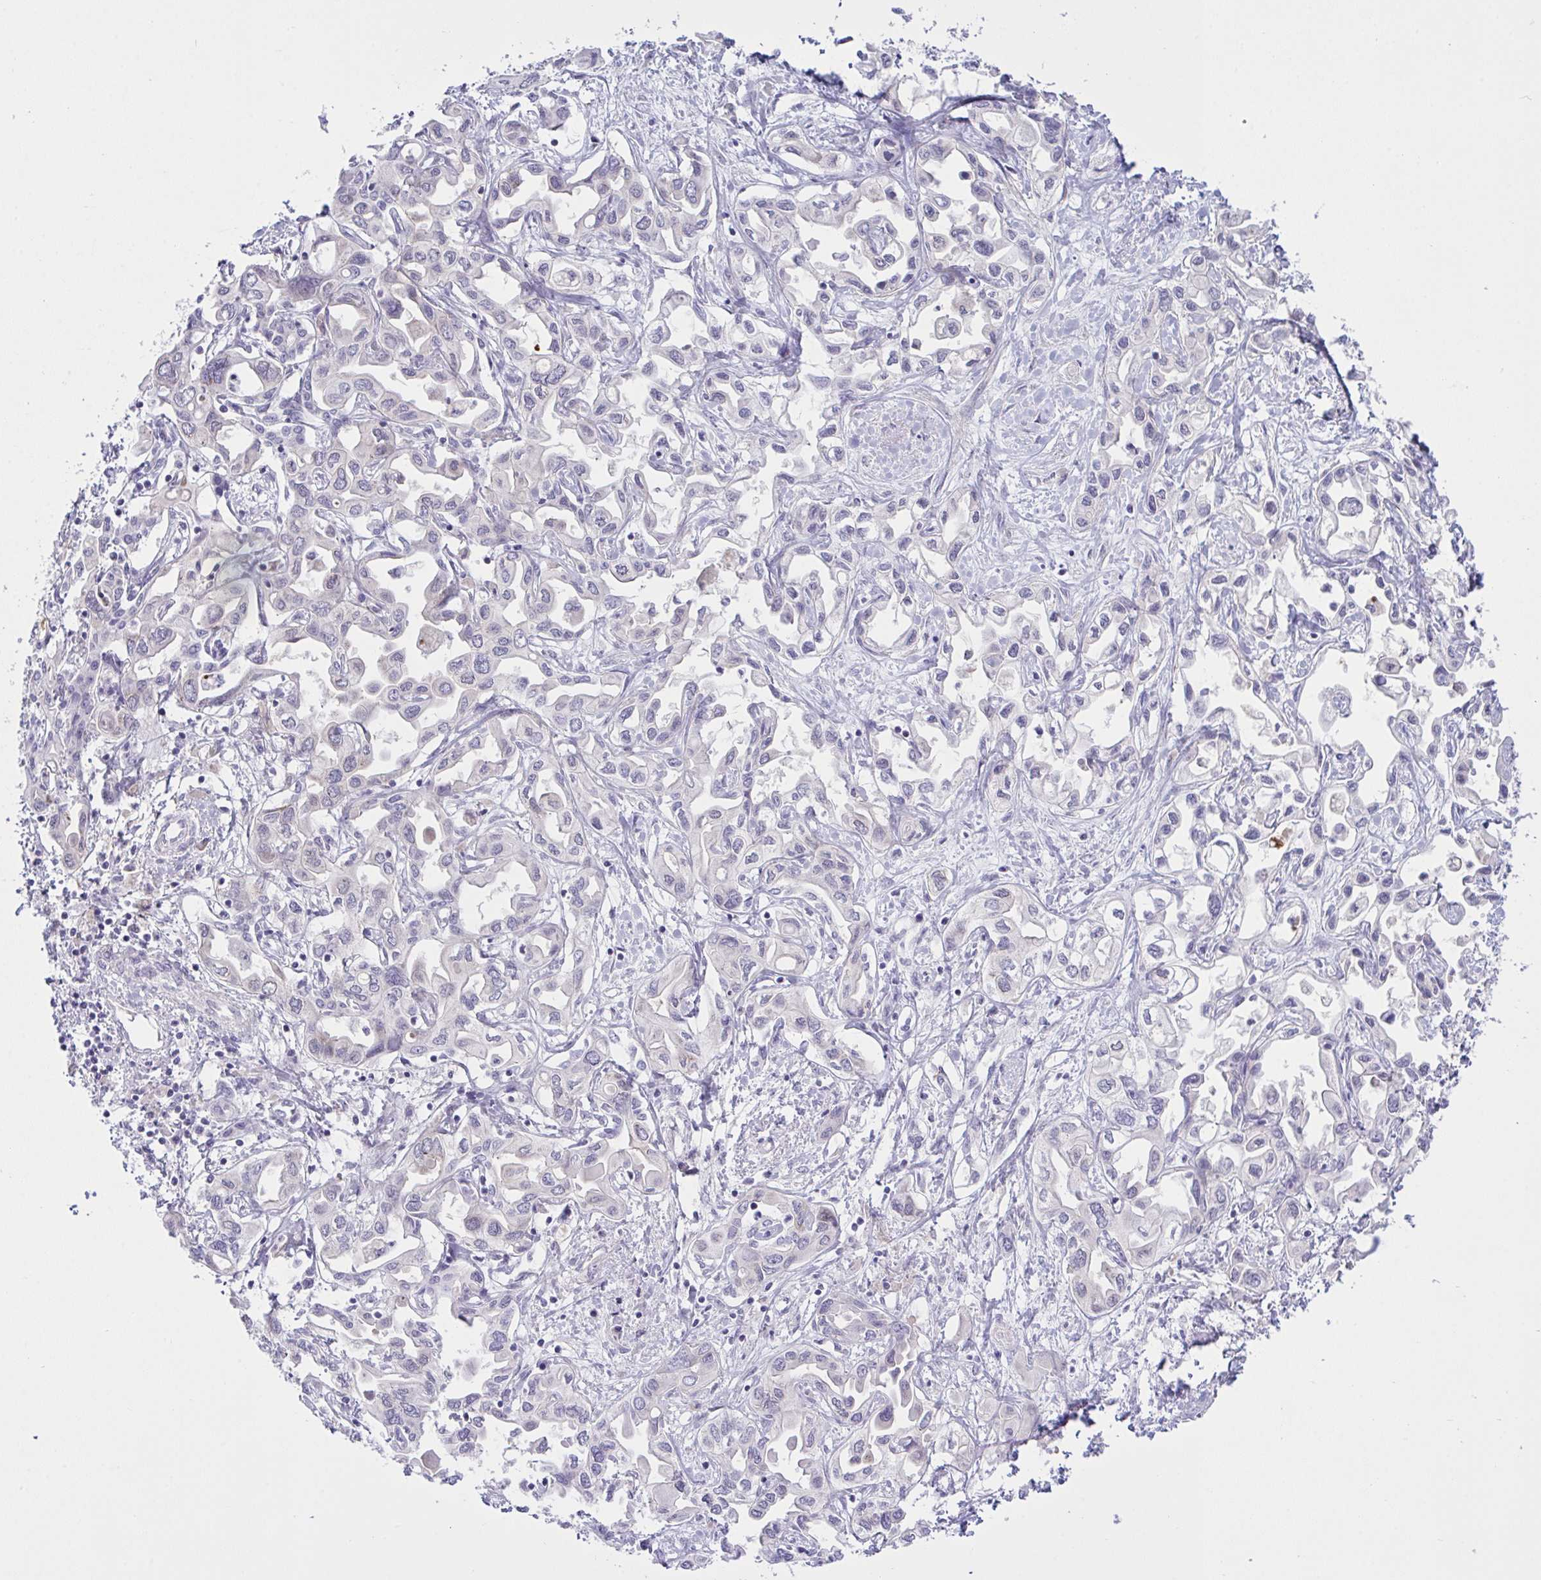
{"staining": {"intensity": "negative", "quantity": "none", "location": "none"}, "tissue": "liver cancer", "cell_type": "Tumor cells", "image_type": "cancer", "snomed": [{"axis": "morphology", "description": "Cholangiocarcinoma"}, {"axis": "topography", "description": "Liver"}], "caption": "IHC photomicrograph of neoplastic tissue: liver cancer stained with DAB shows no significant protein positivity in tumor cells. The staining was performed using DAB to visualize the protein expression in brown, while the nuclei were stained in blue with hematoxylin (Magnification: 20x).", "gene": "SYNPO2L", "patient": {"sex": "female", "age": 64}}